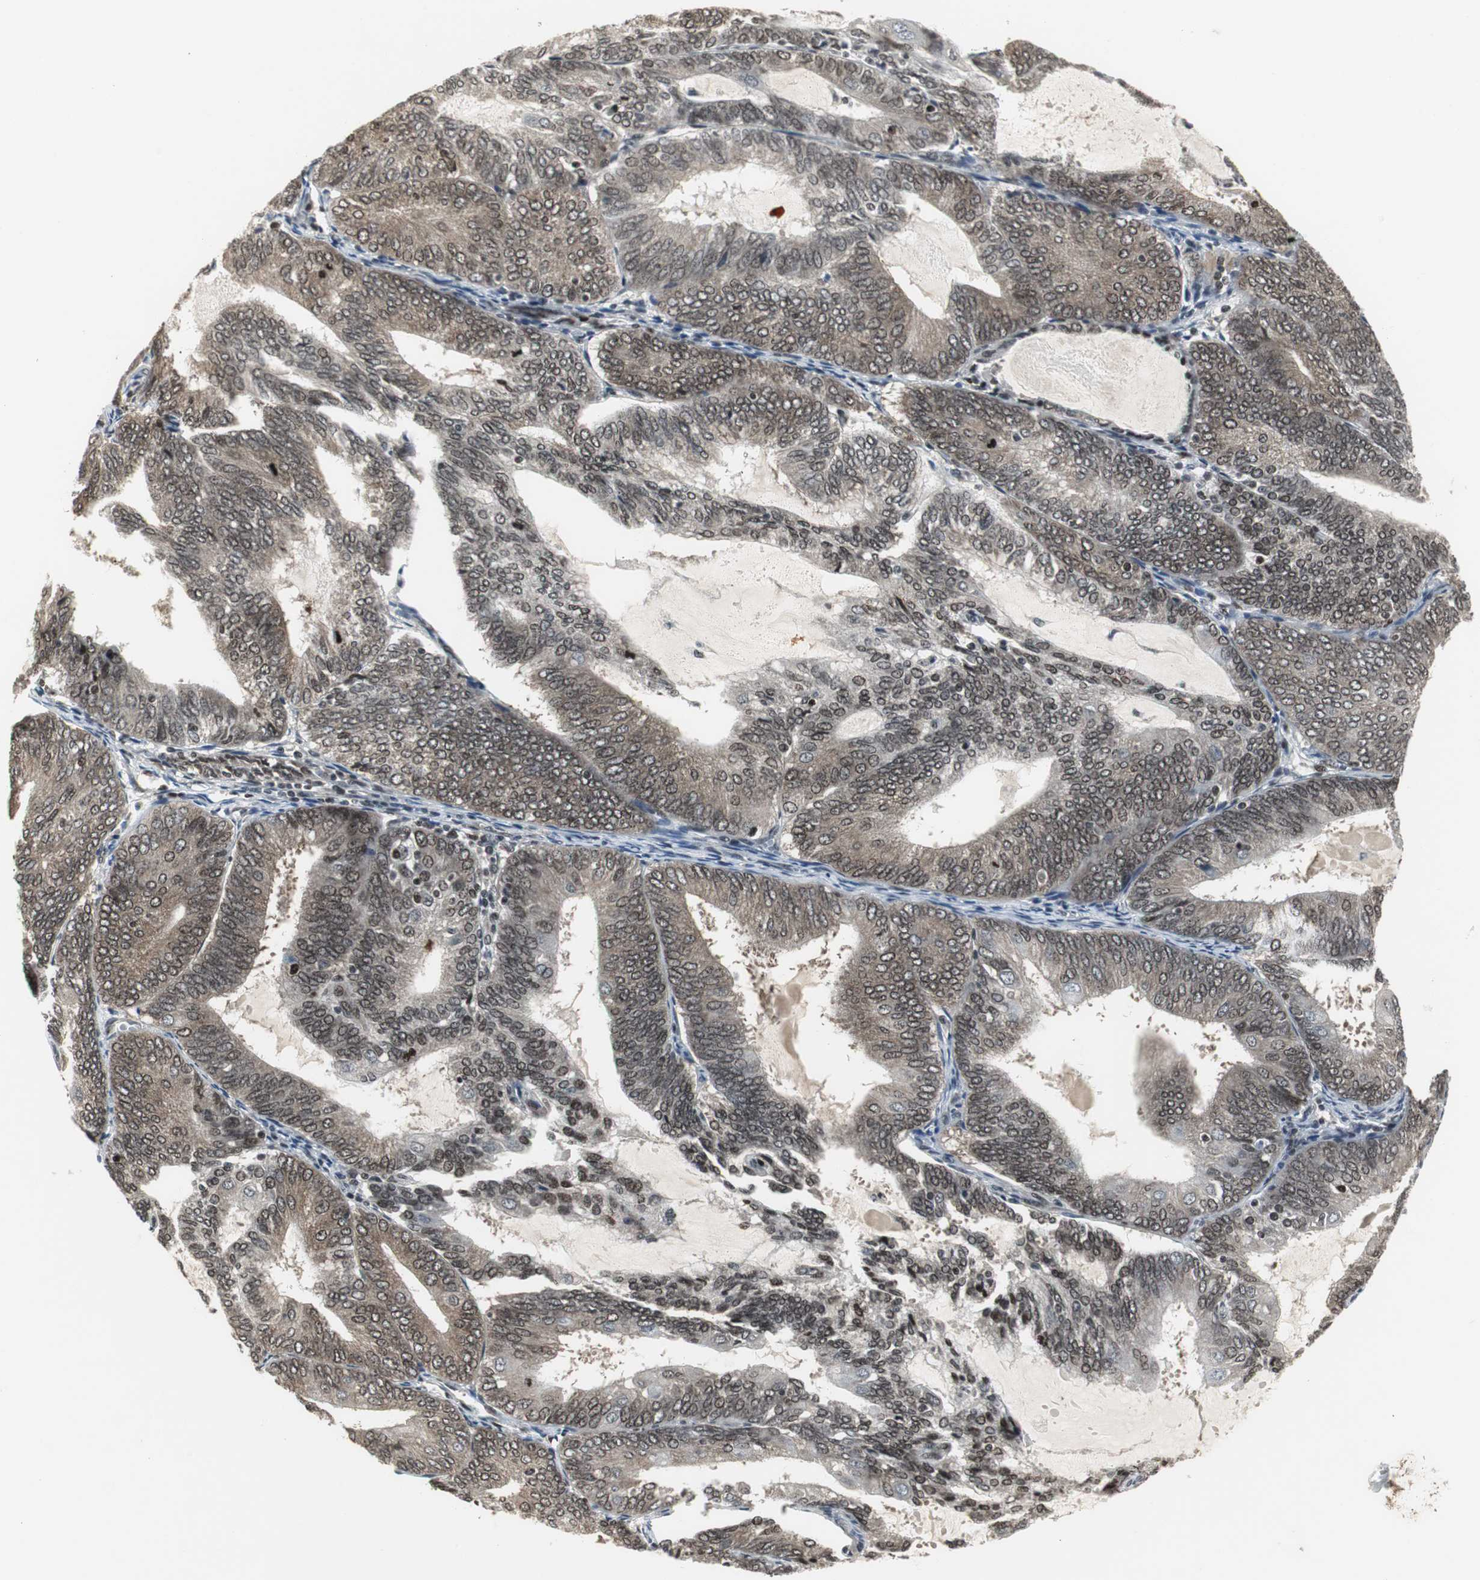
{"staining": {"intensity": "moderate", "quantity": ">75%", "location": "cytoplasmic/membranous,nuclear"}, "tissue": "endometrial cancer", "cell_type": "Tumor cells", "image_type": "cancer", "snomed": [{"axis": "morphology", "description": "Adenocarcinoma, NOS"}, {"axis": "topography", "description": "Endometrium"}], "caption": "A photomicrograph of human endometrial adenocarcinoma stained for a protein shows moderate cytoplasmic/membranous and nuclear brown staining in tumor cells. (DAB IHC with brightfield microscopy, high magnification).", "gene": "MPG", "patient": {"sex": "female", "age": 81}}